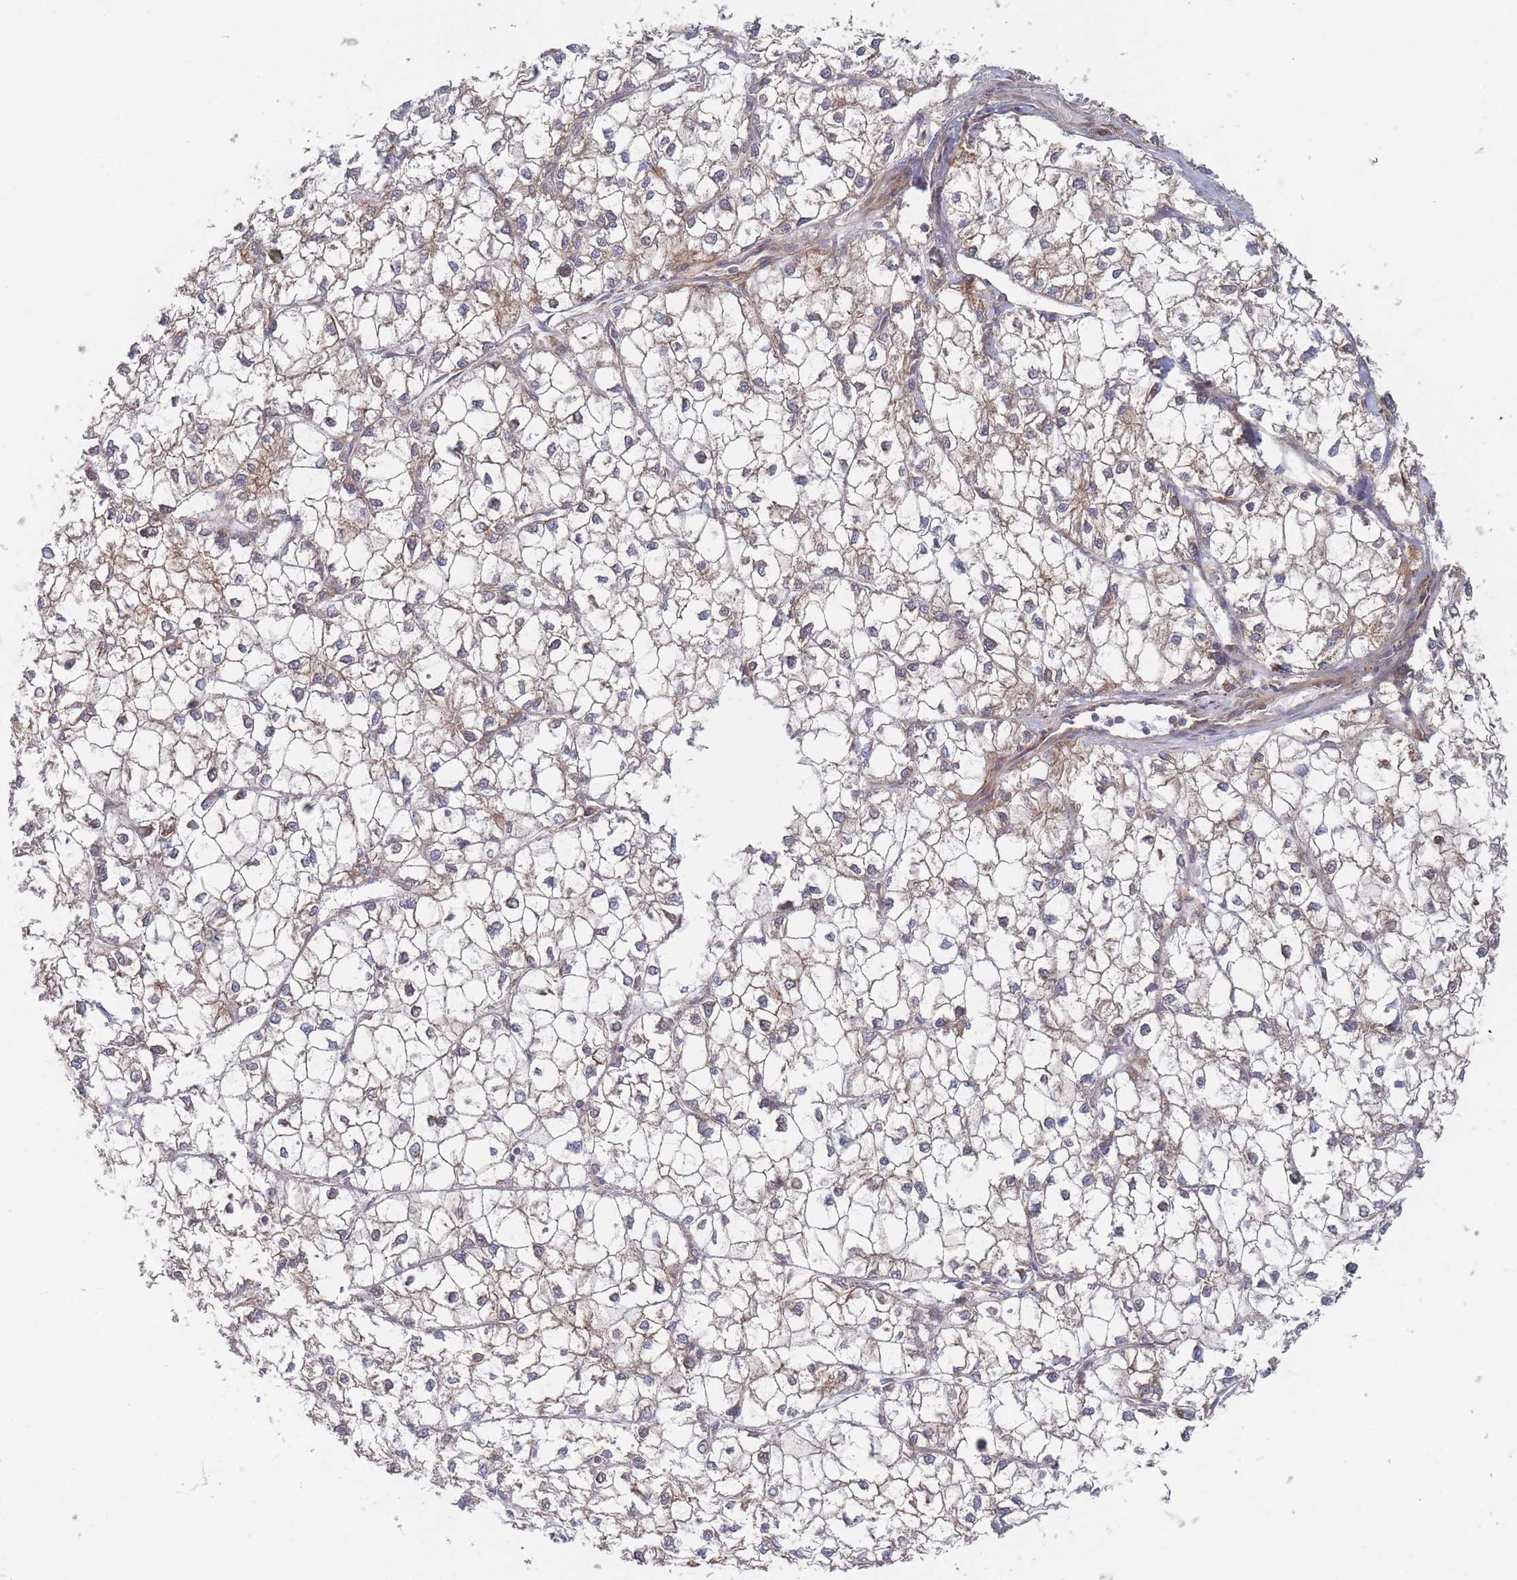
{"staining": {"intensity": "negative", "quantity": "none", "location": "none"}, "tissue": "liver cancer", "cell_type": "Tumor cells", "image_type": "cancer", "snomed": [{"axis": "morphology", "description": "Carcinoma, Hepatocellular, NOS"}, {"axis": "topography", "description": "Liver"}], "caption": "The immunohistochemistry (IHC) photomicrograph has no significant positivity in tumor cells of liver cancer tissue.", "gene": "KDSR", "patient": {"sex": "female", "age": 43}}